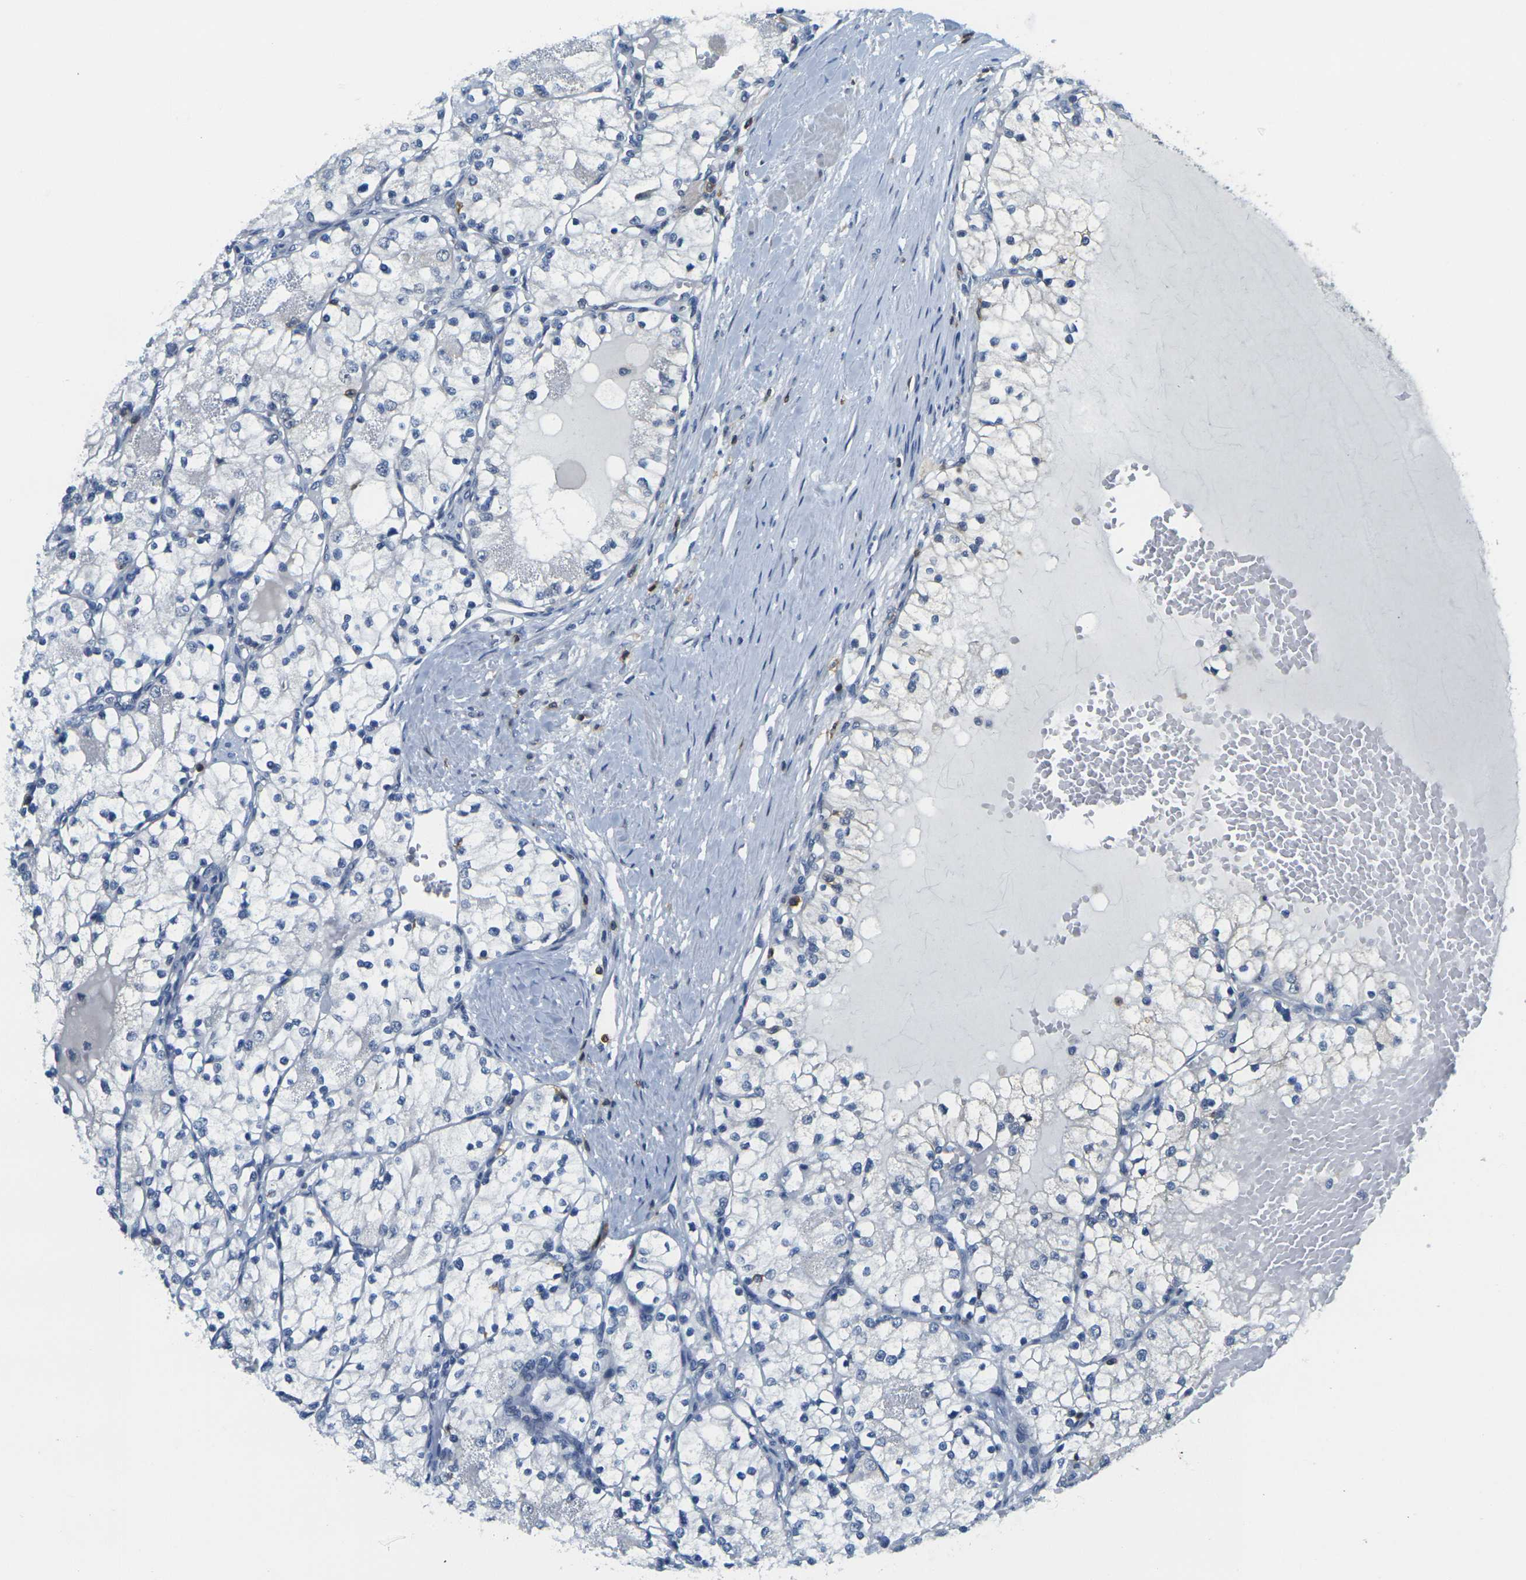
{"staining": {"intensity": "negative", "quantity": "none", "location": "none"}, "tissue": "renal cancer", "cell_type": "Tumor cells", "image_type": "cancer", "snomed": [{"axis": "morphology", "description": "Adenocarcinoma, NOS"}, {"axis": "topography", "description": "Kidney"}], "caption": "The histopathology image shows no staining of tumor cells in renal cancer (adenocarcinoma). (Stains: DAB (3,3'-diaminobenzidine) immunohistochemistry (IHC) with hematoxylin counter stain, Microscopy: brightfield microscopy at high magnification).", "gene": "CD3D", "patient": {"sex": "male", "age": 68}}